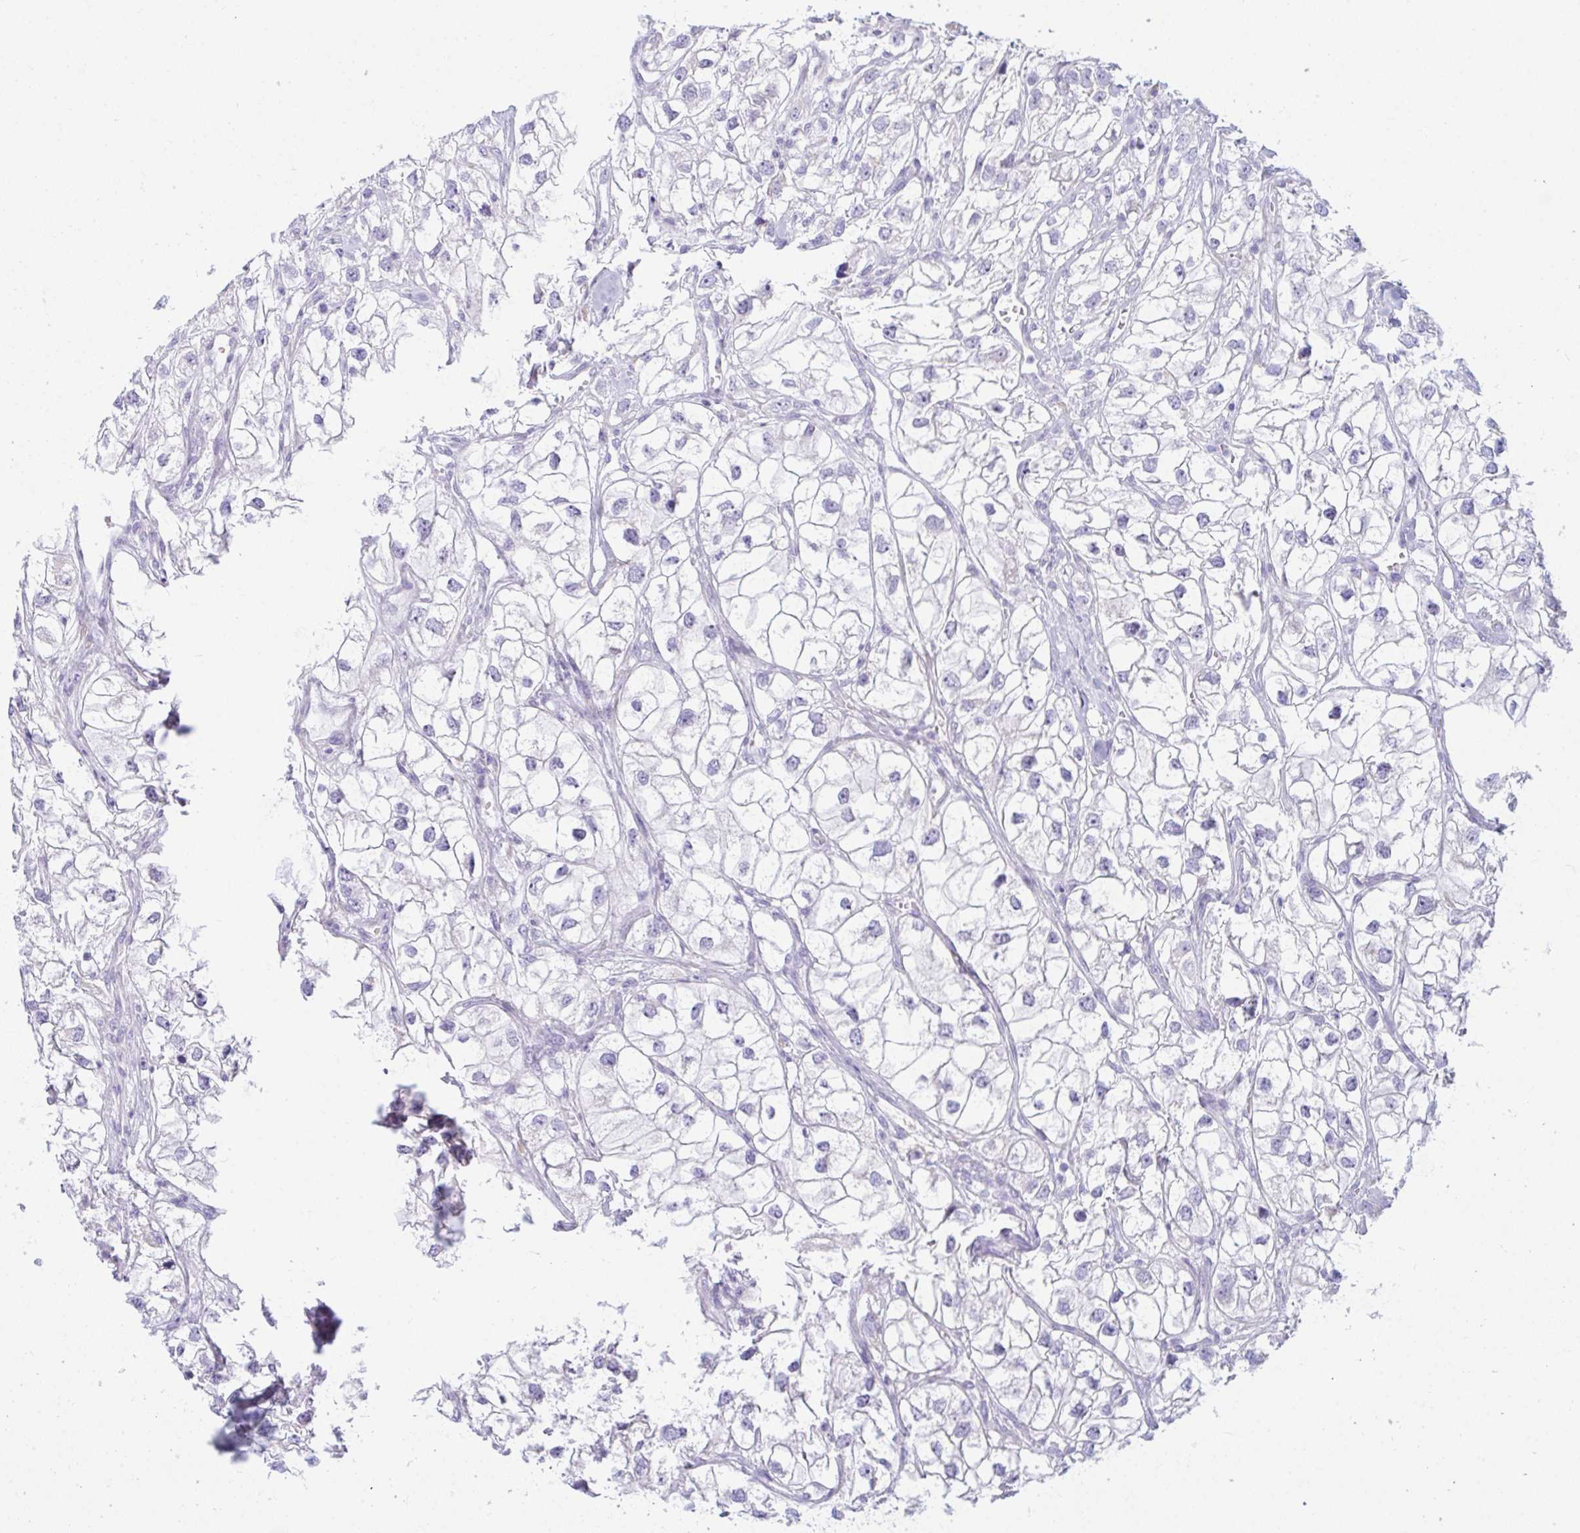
{"staining": {"intensity": "negative", "quantity": "none", "location": "none"}, "tissue": "renal cancer", "cell_type": "Tumor cells", "image_type": "cancer", "snomed": [{"axis": "morphology", "description": "Adenocarcinoma, NOS"}, {"axis": "topography", "description": "Kidney"}], "caption": "IHC photomicrograph of neoplastic tissue: renal cancer stained with DAB shows no significant protein staining in tumor cells.", "gene": "BBS1", "patient": {"sex": "male", "age": 59}}